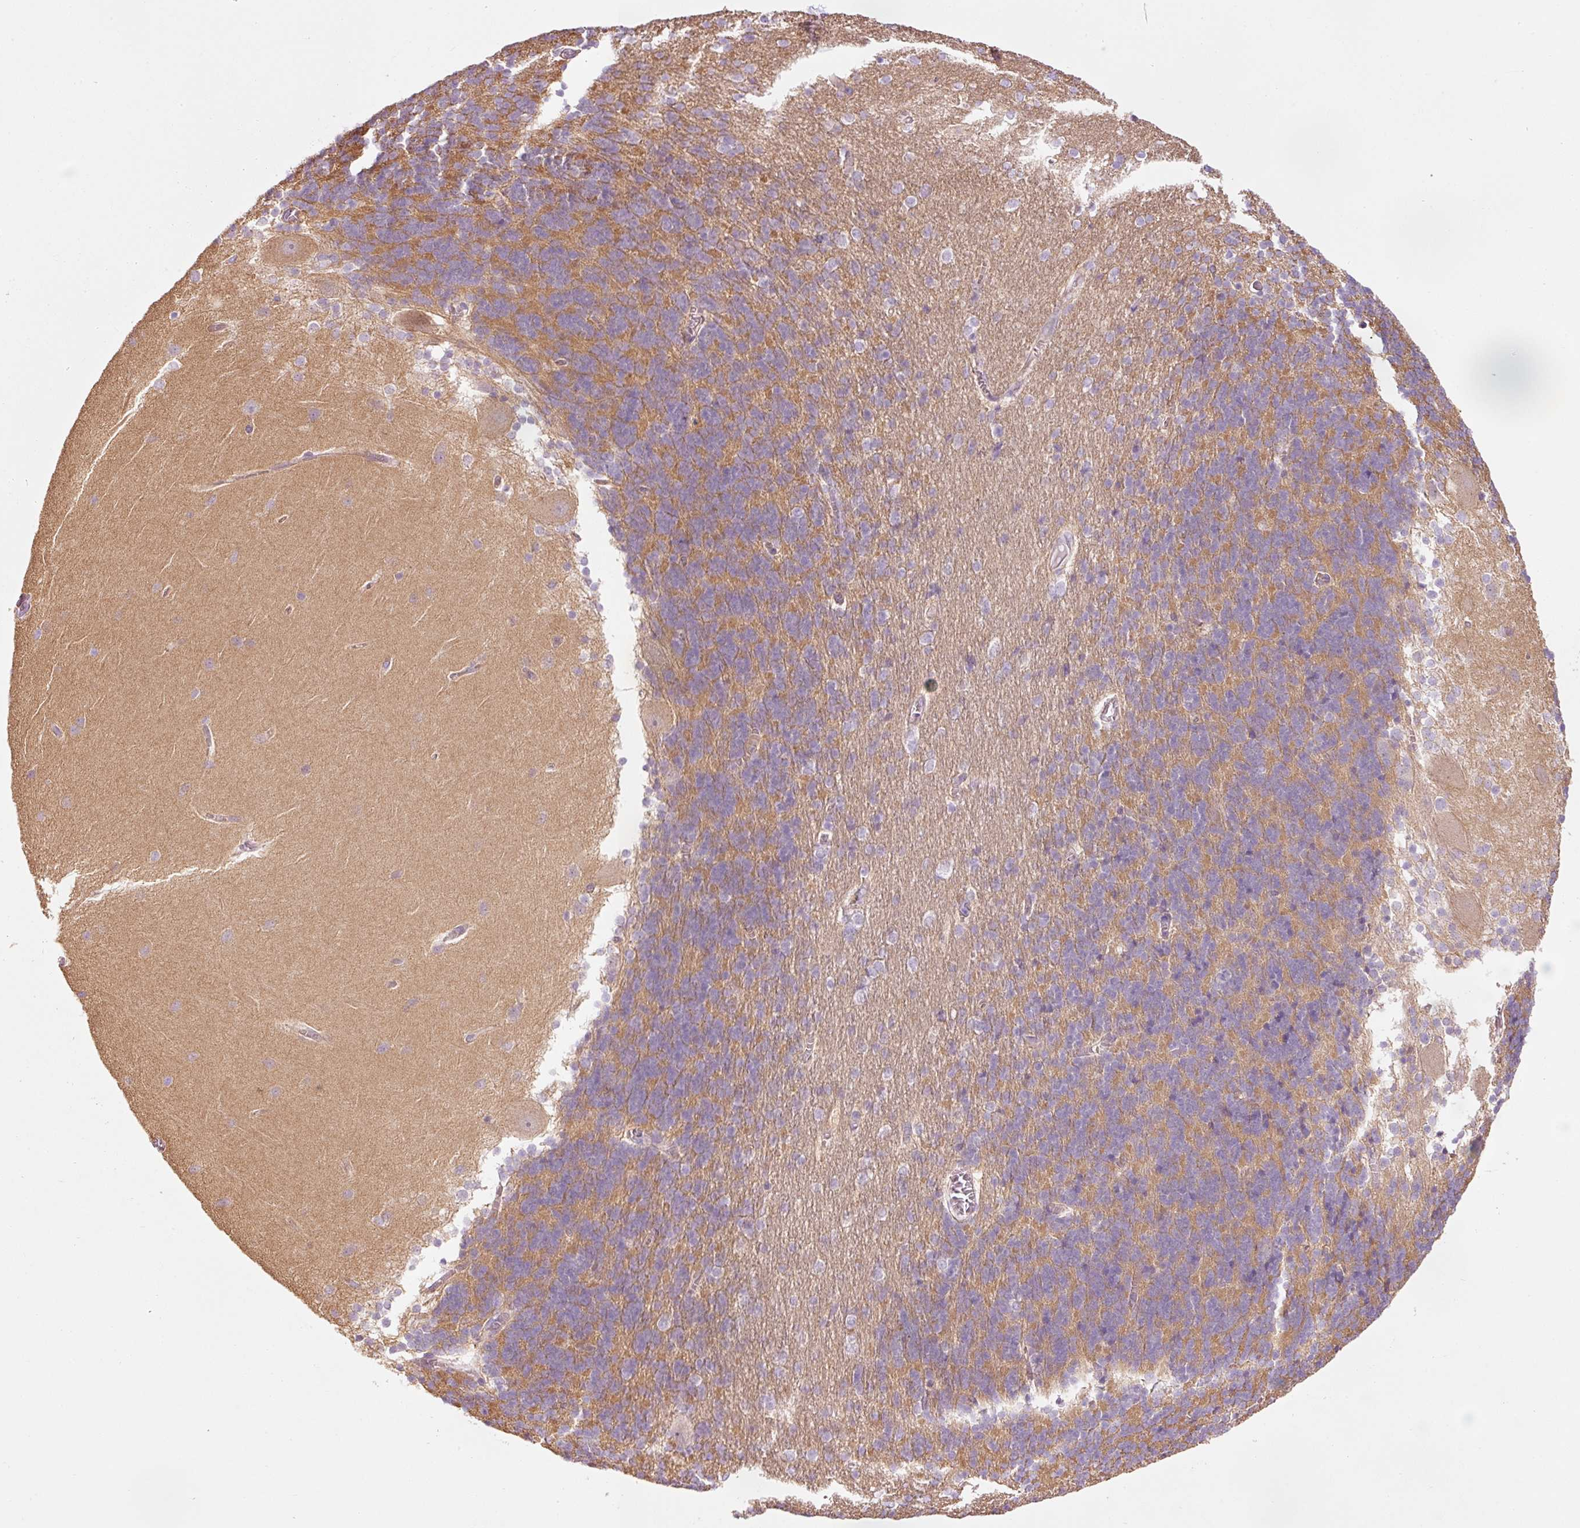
{"staining": {"intensity": "moderate", "quantity": "25%-75%", "location": "cytoplasmic/membranous"}, "tissue": "cerebellum", "cell_type": "Cells in granular layer", "image_type": "normal", "snomed": [{"axis": "morphology", "description": "Normal tissue, NOS"}, {"axis": "topography", "description": "Cerebellum"}], "caption": "This histopathology image reveals normal cerebellum stained with immunohistochemistry (IHC) to label a protein in brown. The cytoplasmic/membranous of cells in granular layer show moderate positivity for the protein. Nuclei are counter-stained blue.", "gene": "HSPA4L", "patient": {"sex": "female", "age": 54}}